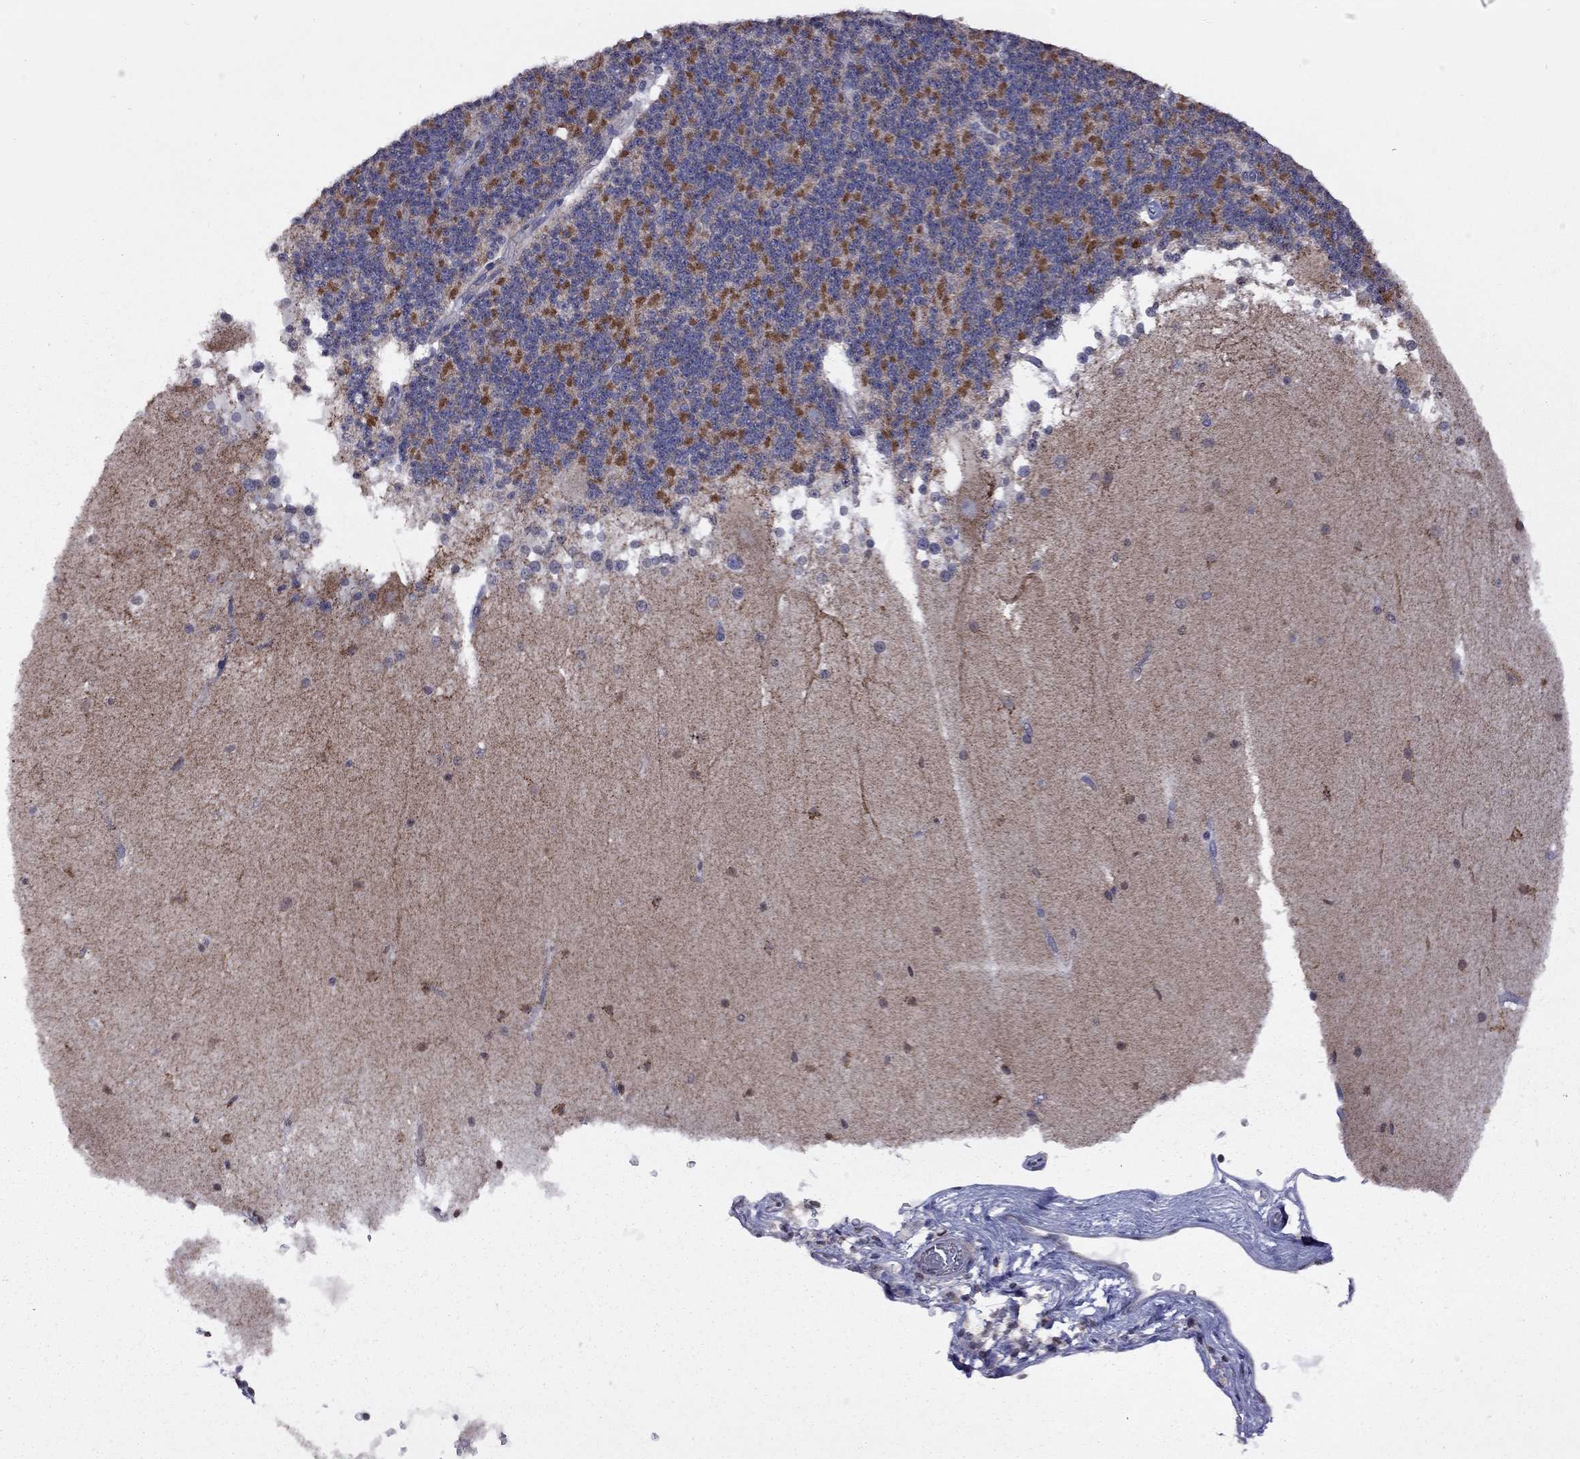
{"staining": {"intensity": "strong", "quantity": "<25%", "location": "cytoplasmic/membranous"}, "tissue": "cerebellum", "cell_type": "Cells in granular layer", "image_type": "normal", "snomed": [{"axis": "morphology", "description": "Normal tissue, NOS"}, {"axis": "topography", "description": "Cerebellum"}], "caption": "Immunohistochemical staining of unremarkable human cerebellum demonstrates medium levels of strong cytoplasmic/membranous staining in about <25% of cells in granular layer.", "gene": "NDUFB1", "patient": {"sex": "female", "age": 19}}